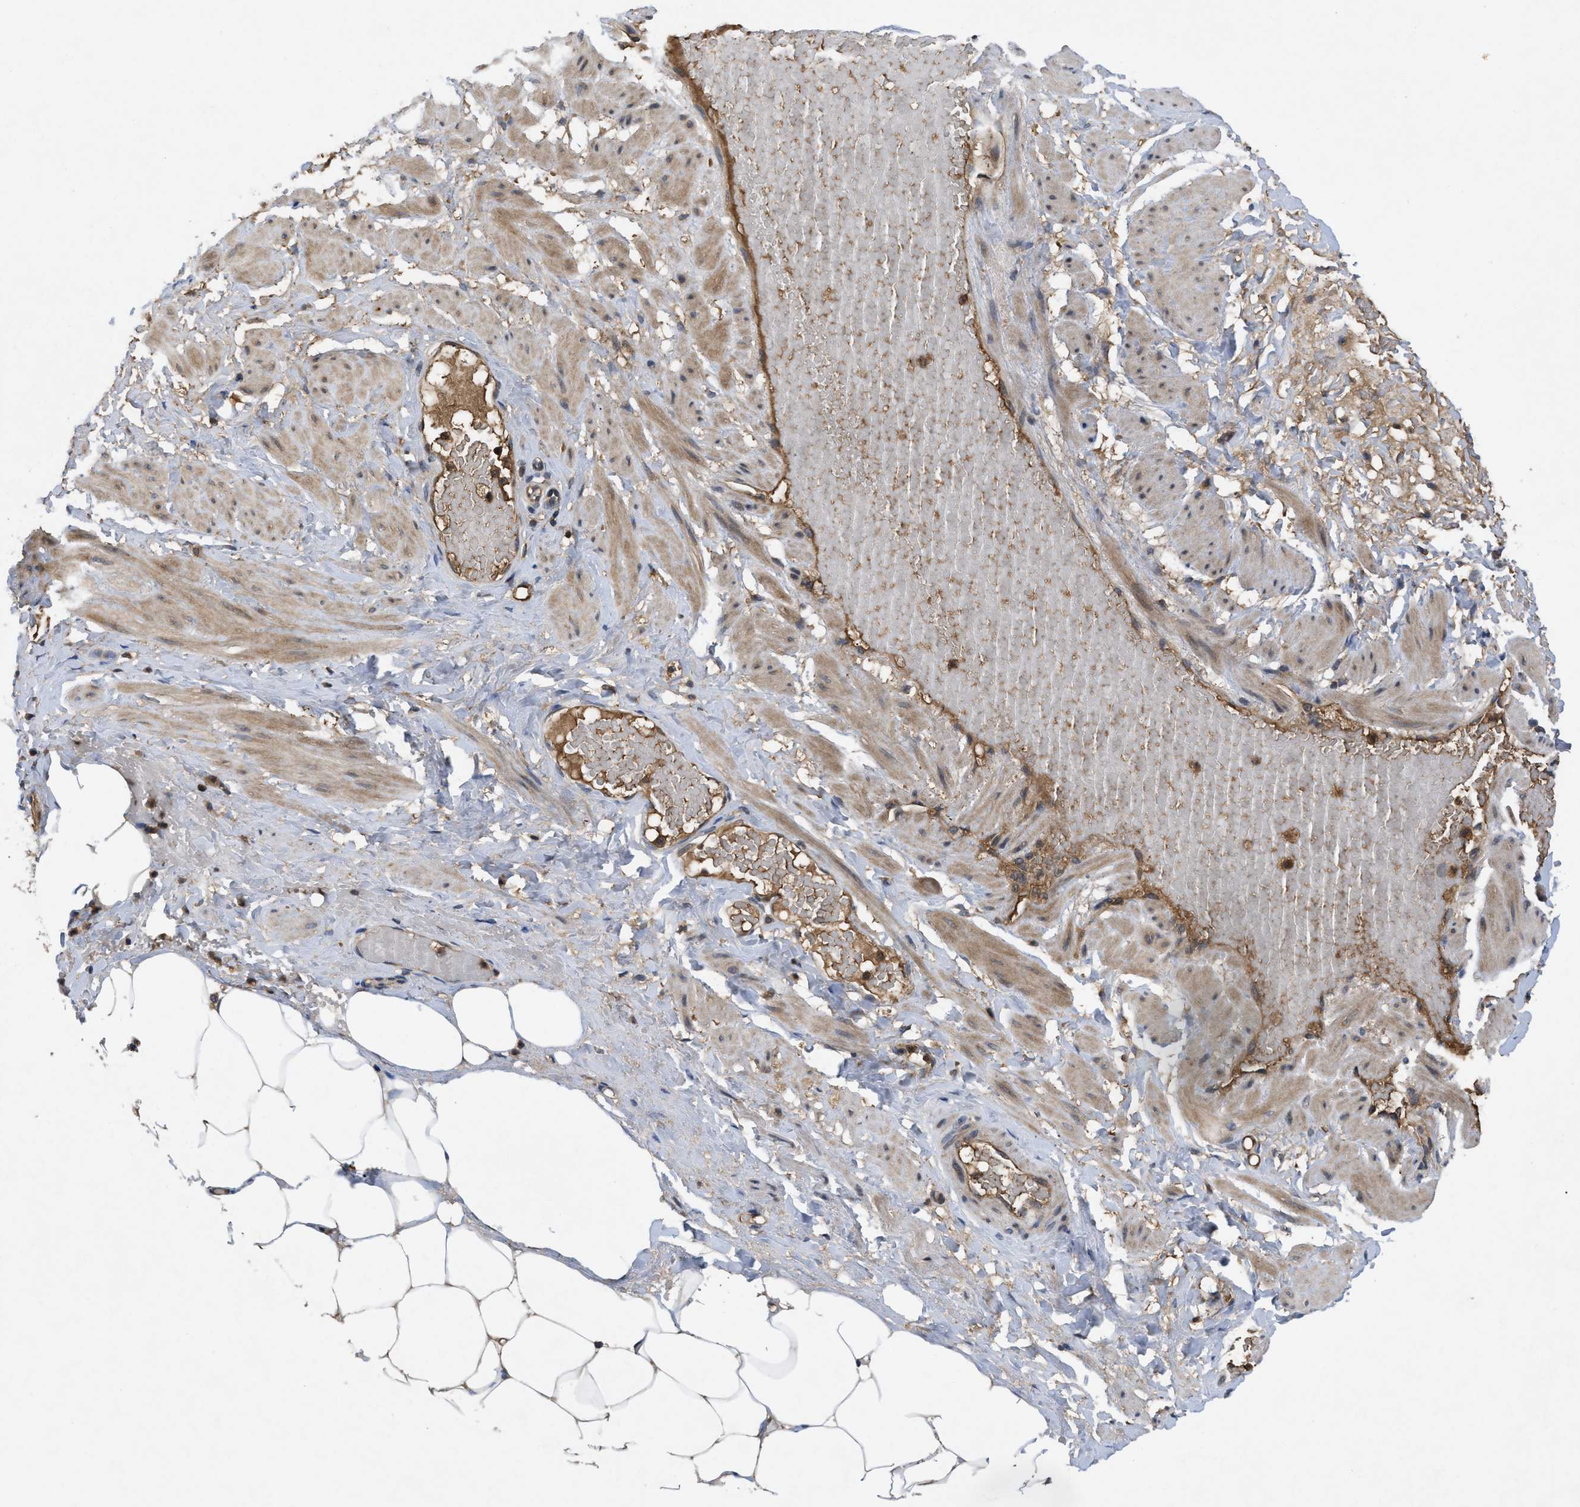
{"staining": {"intensity": "moderate", "quantity": ">75%", "location": "cytoplasmic/membranous"}, "tissue": "adipose tissue", "cell_type": "Adipocytes", "image_type": "normal", "snomed": [{"axis": "morphology", "description": "Normal tissue, NOS"}, {"axis": "topography", "description": "Soft tissue"}, {"axis": "topography", "description": "Vascular tissue"}], "caption": "The histopathology image displays immunohistochemical staining of benign adipose tissue. There is moderate cytoplasmic/membranous expression is appreciated in about >75% of adipocytes.", "gene": "RAB2A", "patient": {"sex": "female", "age": 35}}